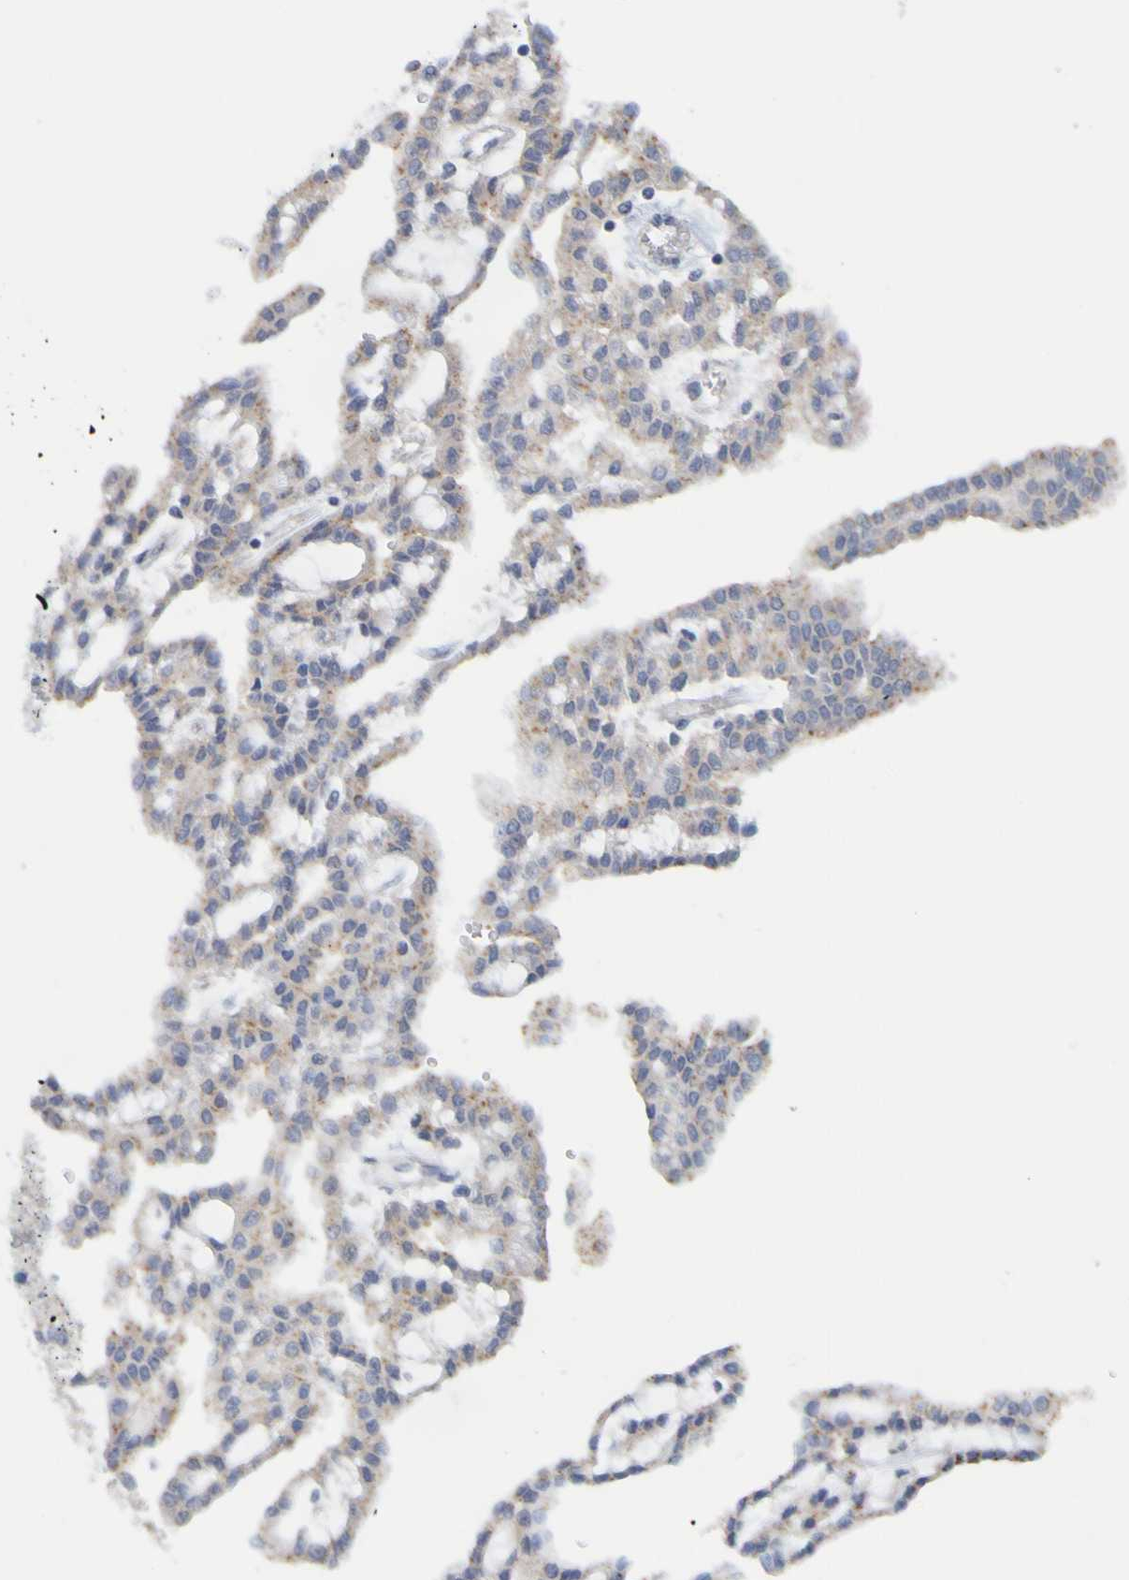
{"staining": {"intensity": "negative", "quantity": "none", "location": "none"}, "tissue": "renal cancer", "cell_type": "Tumor cells", "image_type": "cancer", "snomed": [{"axis": "morphology", "description": "Adenocarcinoma, NOS"}, {"axis": "topography", "description": "Kidney"}], "caption": "Photomicrograph shows no significant protein staining in tumor cells of renal cancer (adenocarcinoma).", "gene": "ENDOU", "patient": {"sex": "male", "age": 63}}